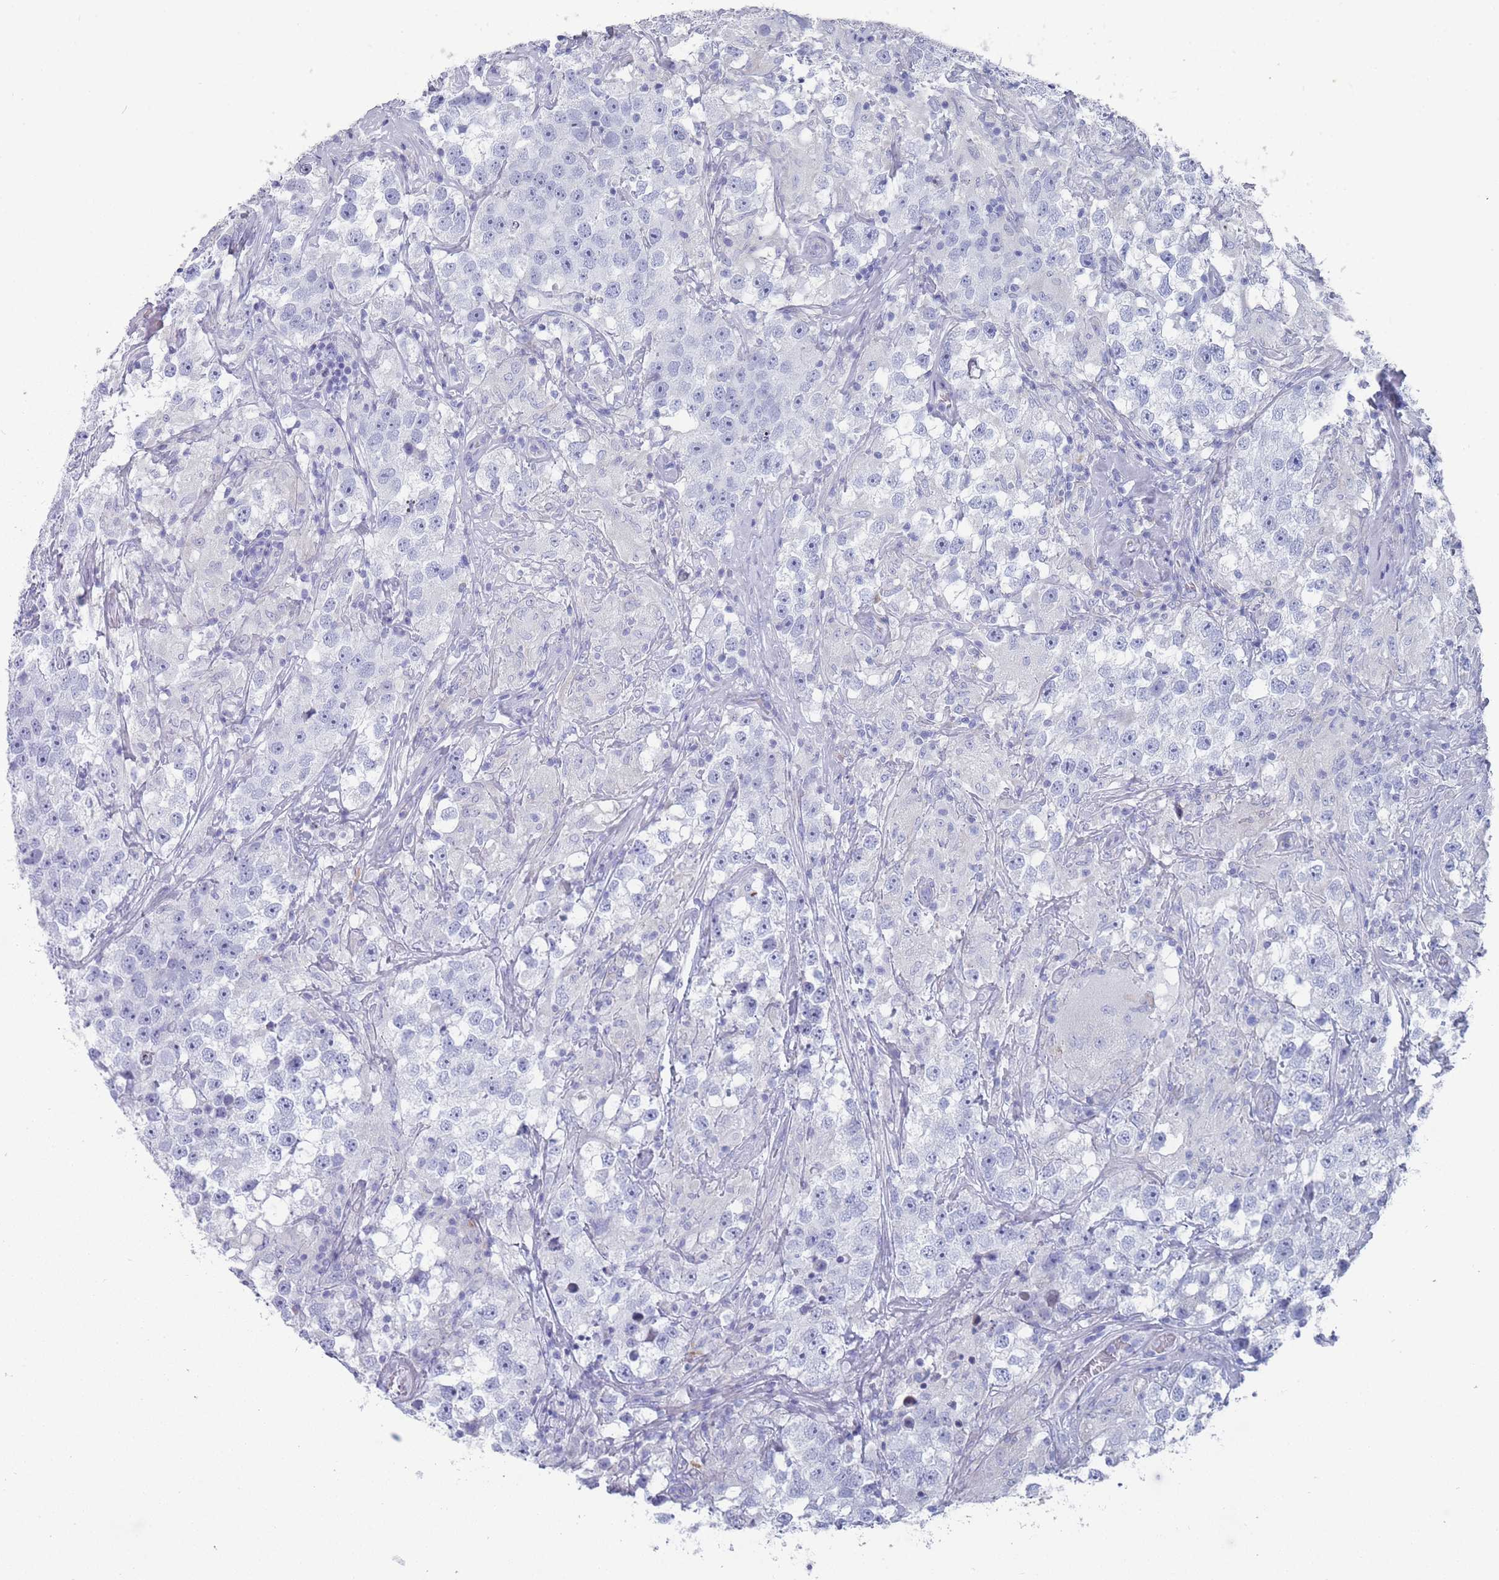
{"staining": {"intensity": "negative", "quantity": "none", "location": "none"}, "tissue": "testis cancer", "cell_type": "Tumor cells", "image_type": "cancer", "snomed": [{"axis": "morphology", "description": "Seminoma, NOS"}, {"axis": "topography", "description": "Testis"}], "caption": "Immunohistochemistry image of testis seminoma stained for a protein (brown), which shows no expression in tumor cells. (IHC, brightfield microscopy, high magnification).", "gene": "ST8SIA5", "patient": {"sex": "male", "age": 46}}